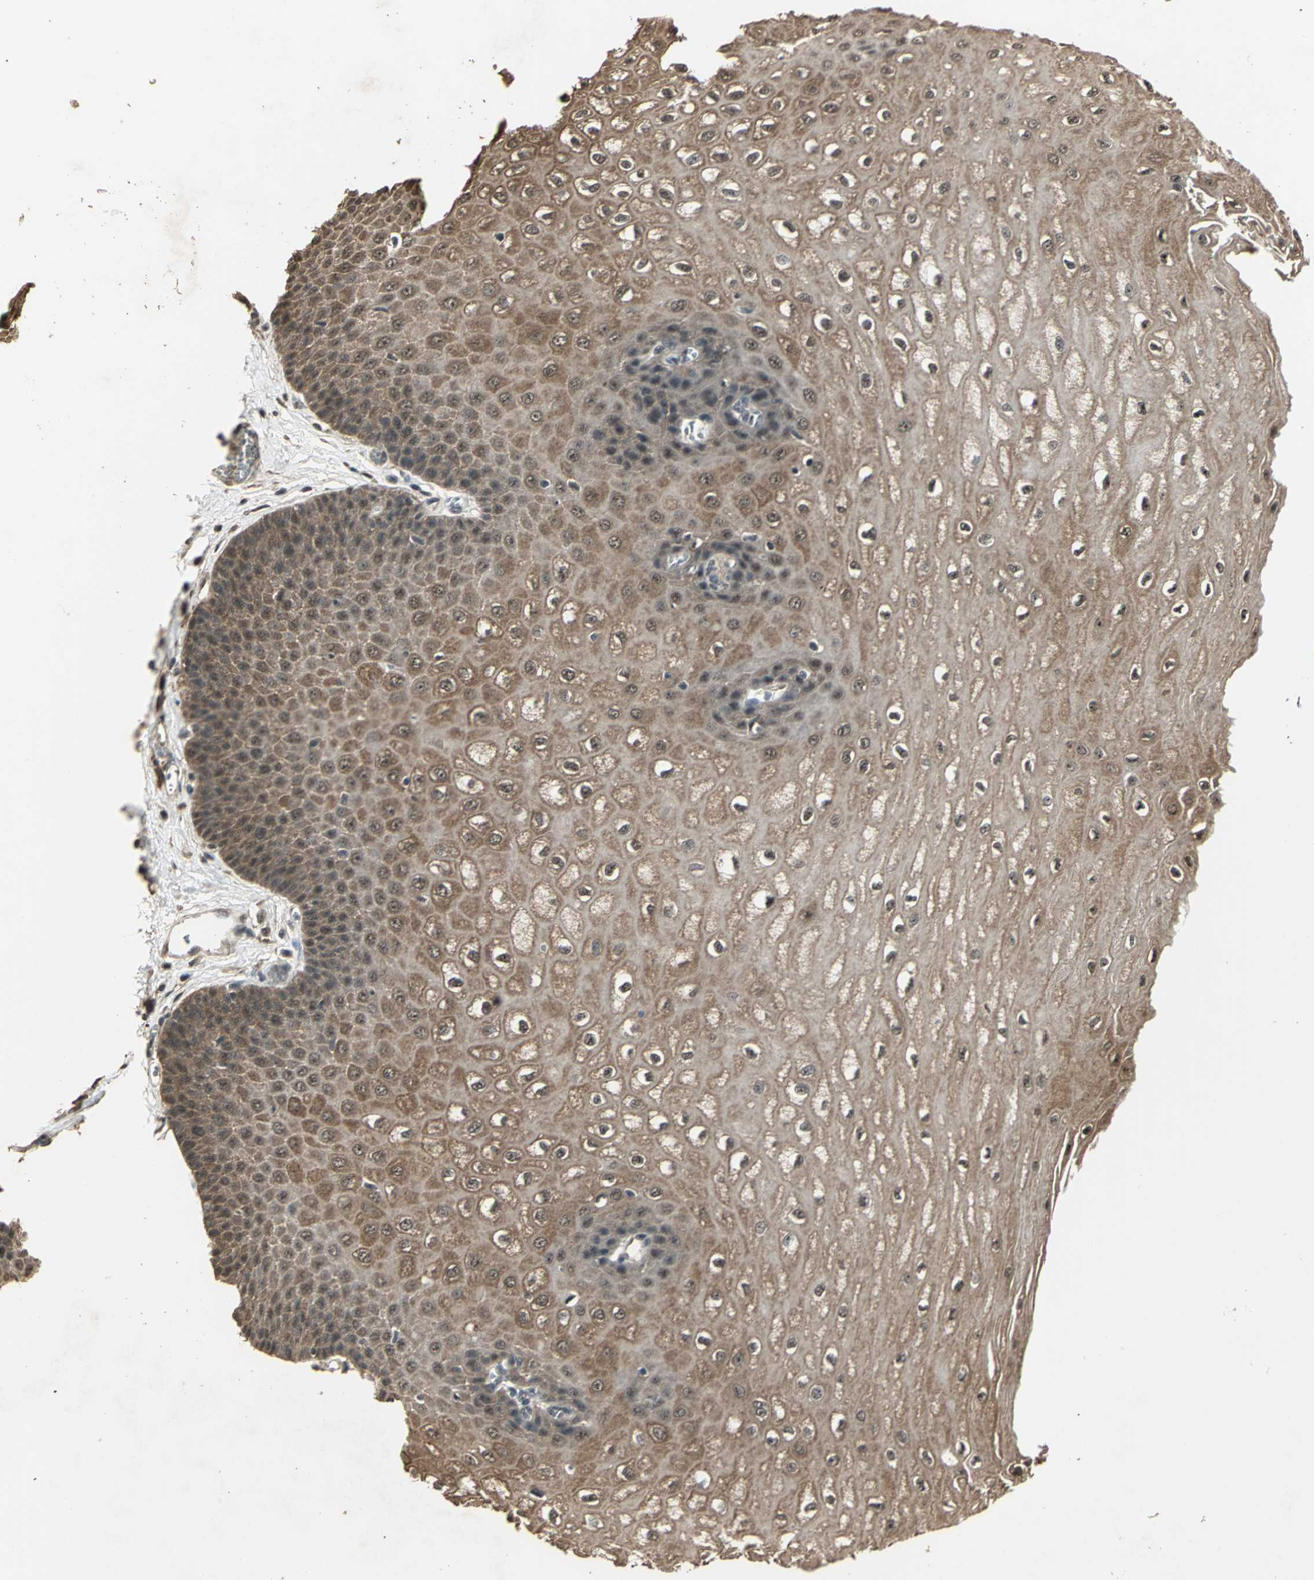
{"staining": {"intensity": "moderate", "quantity": ">75%", "location": "cytoplasmic/membranous,nuclear"}, "tissue": "esophagus", "cell_type": "Squamous epithelial cells", "image_type": "normal", "snomed": [{"axis": "morphology", "description": "Normal tissue, NOS"}, {"axis": "topography", "description": "Esophagus"}], "caption": "Normal esophagus demonstrates moderate cytoplasmic/membranous,nuclear expression in about >75% of squamous epithelial cells, visualized by immunohistochemistry.", "gene": "UCHL5", "patient": {"sex": "male", "age": 60}}